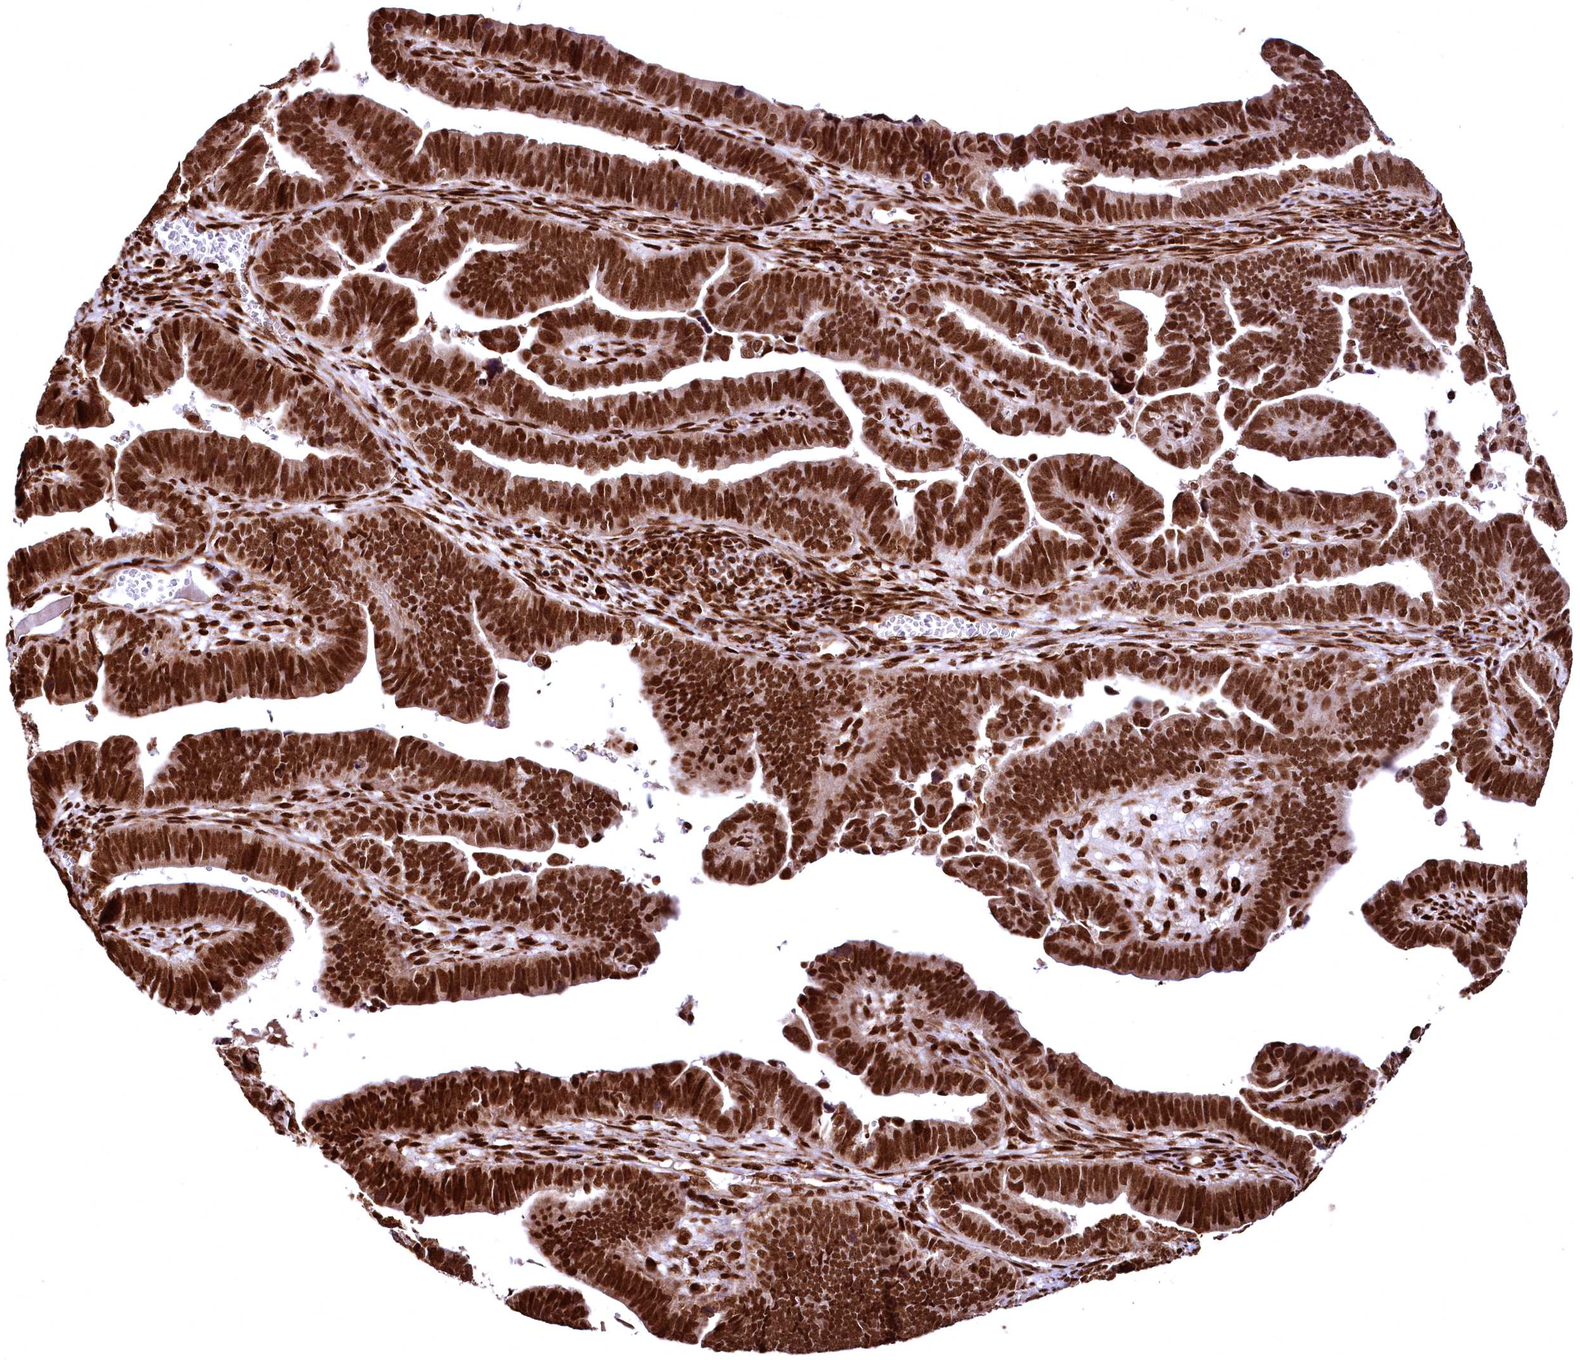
{"staining": {"intensity": "strong", "quantity": ">75%", "location": "nuclear"}, "tissue": "endometrial cancer", "cell_type": "Tumor cells", "image_type": "cancer", "snomed": [{"axis": "morphology", "description": "Adenocarcinoma, NOS"}, {"axis": "topography", "description": "Endometrium"}], "caption": "Immunohistochemistry (DAB) staining of endometrial cancer (adenocarcinoma) displays strong nuclear protein staining in approximately >75% of tumor cells.", "gene": "PDS5B", "patient": {"sex": "female", "age": 75}}